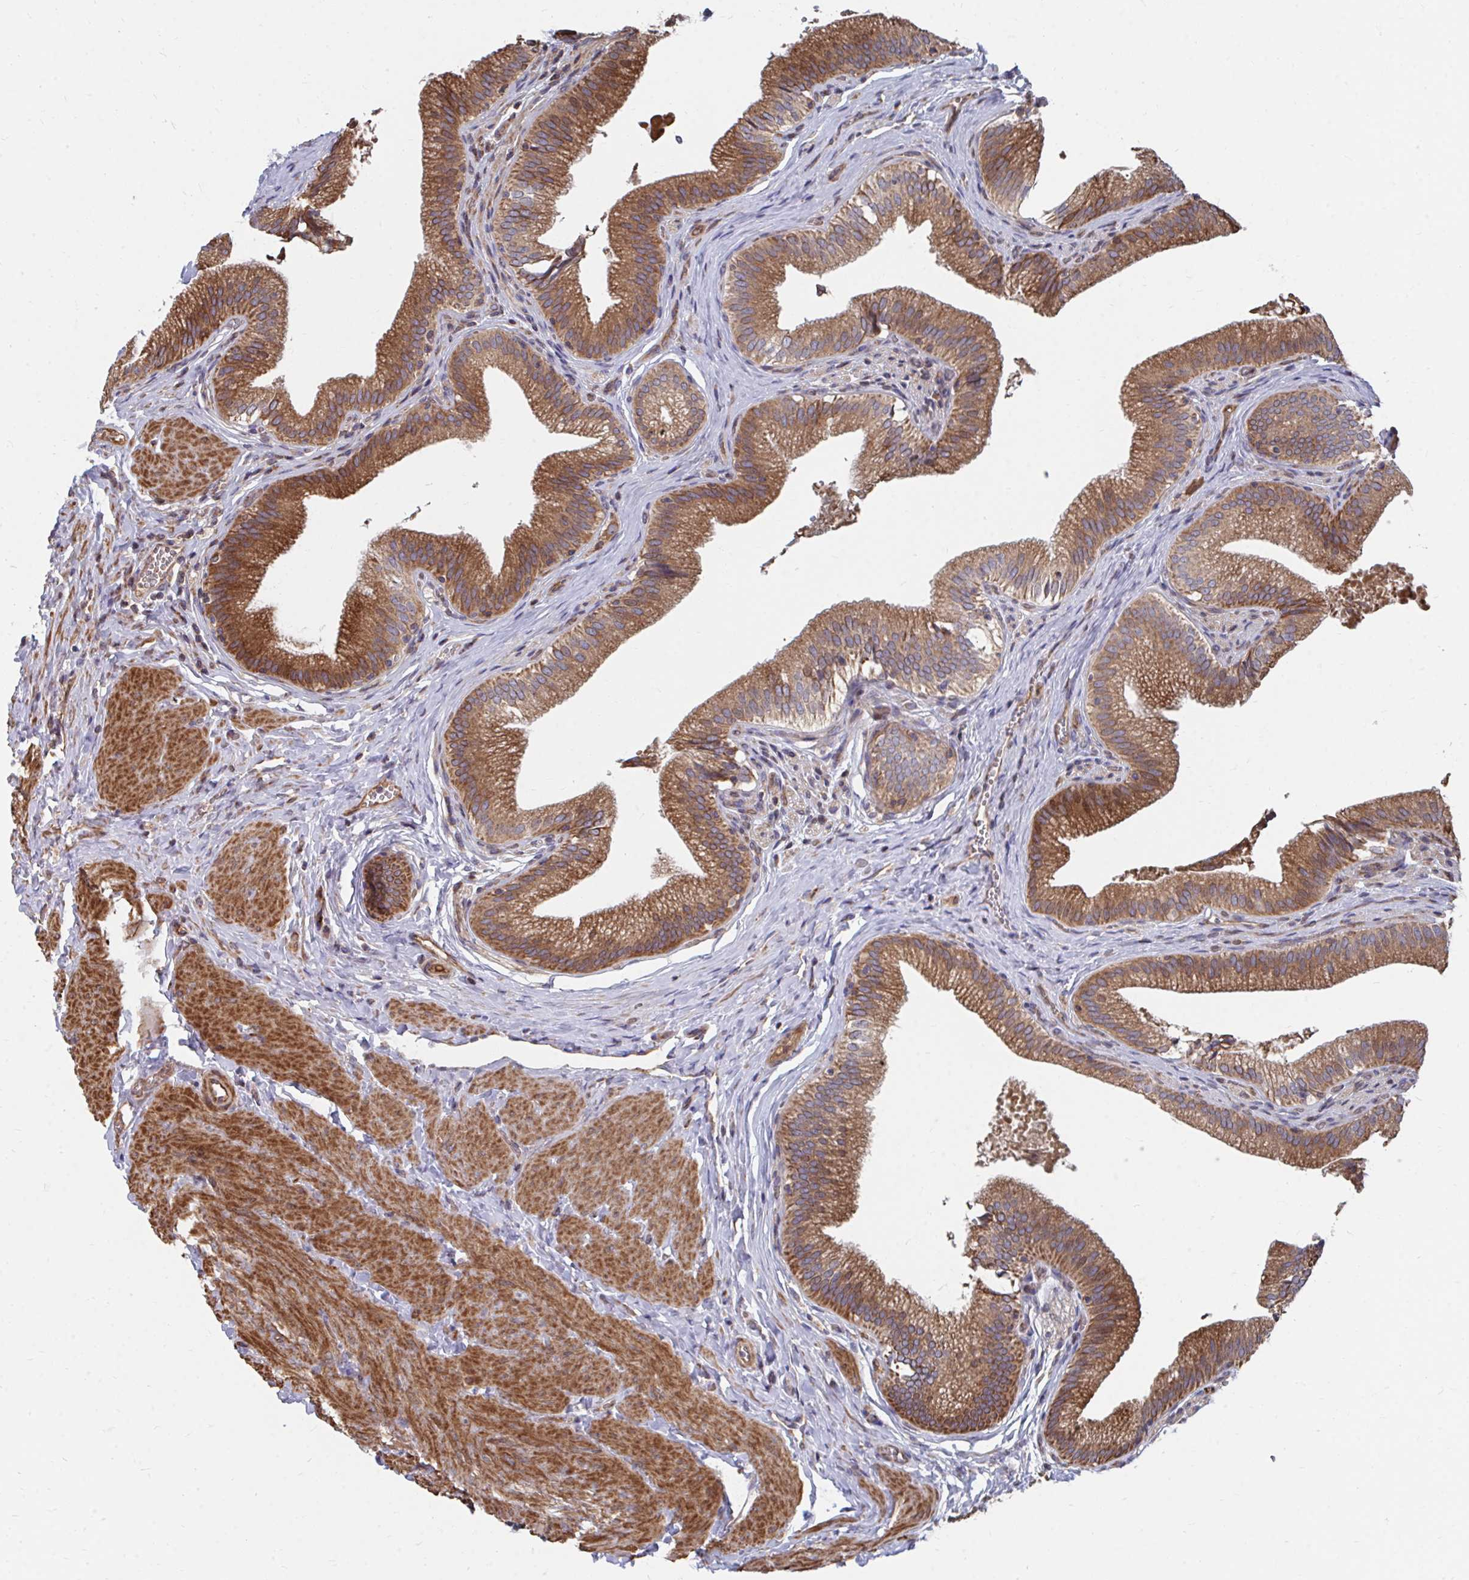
{"staining": {"intensity": "strong", "quantity": ">75%", "location": "cytoplasmic/membranous"}, "tissue": "gallbladder", "cell_type": "Glandular cells", "image_type": "normal", "snomed": [{"axis": "morphology", "description": "Normal tissue, NOS"}, {"axis": "topography", "description": "Gallbladder"}, {"axis": "topography", "description": "Peripheral nerve tissue"}], "caption": "Immunohistochemical staining of unremarkable human gallbladder reveals >75% levels of strong cytoplasmic/membranous protein staining in approximately >75% of glandular cells.", "gene": "FAM89A", "patient": {"sex": "male", "age": 17}}